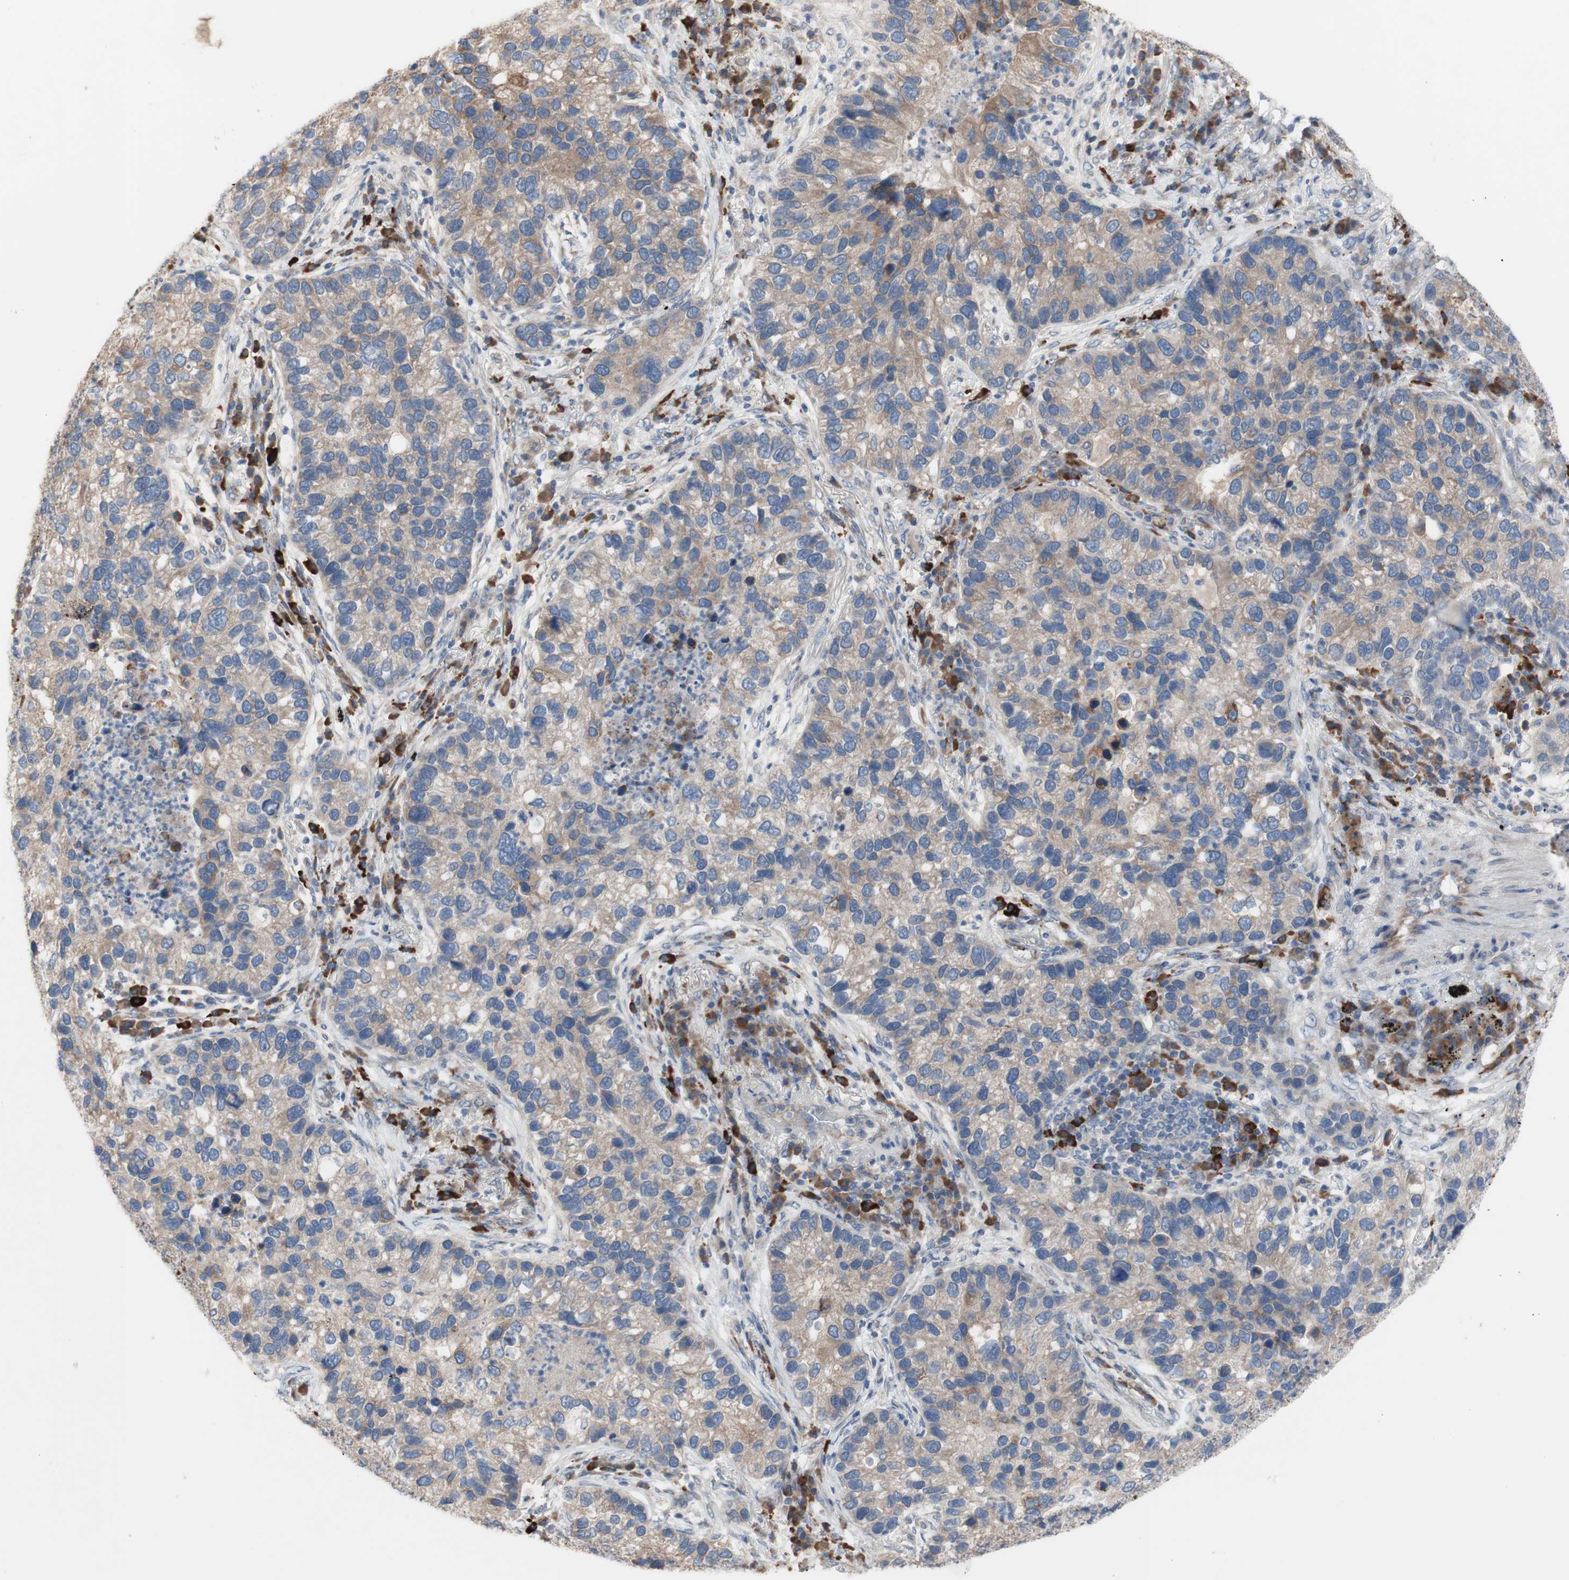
{"staining": {"intensity": "moderate", "quantity": ">75%", "location": "cytoplasmic/membranous"}, "tissue": "lung cancer", "cell_type": "Tumor cells", "image_type": "cancer", "snomed": [{"axis": "morphology", "description": "Normal tissue, NOS"}, {"axis": "morphology", "description": "Adenocarcinoma, NOS"}, {"axis": "topography", "description": "Bronchus"}, {"axis": "topography", "description": "Lung"}], "caption": "A high-resolution micrograph shows immunohistochemistry staining of lung adenocarcinoma, which exhibits moderate cytoplasmic/membranous expression in approximately >75% of tumor cells.", "gene": "TTC14", "patient": {"sex": "male", "age": 54}}